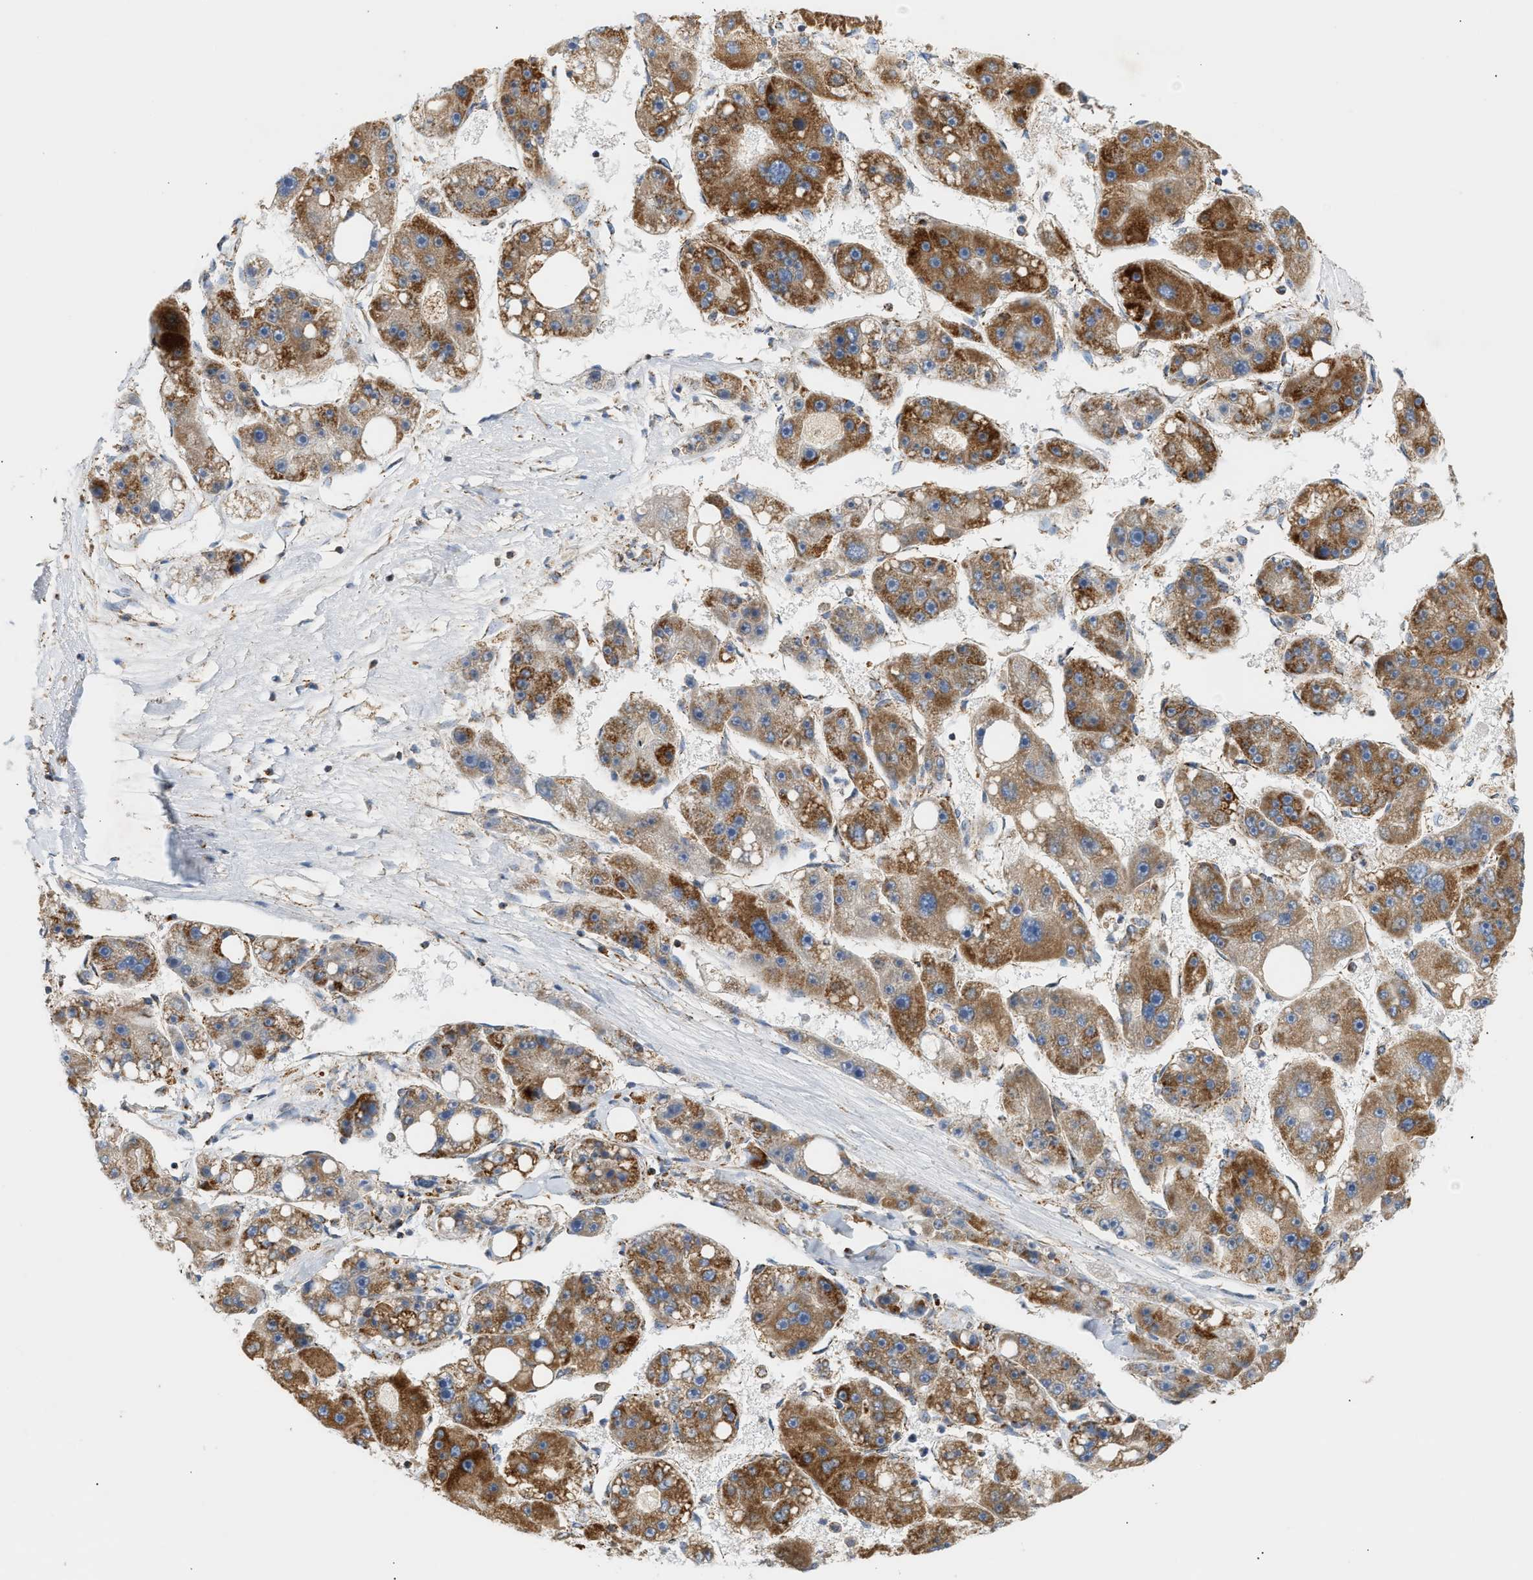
{"staining": {"intensity": "moderate", "quantity": ">75%", "location": "cytoplasmic/membranous"}, "tissue": "liver cancer", "cell_type": "Tumor cells", "image_type": "cancer", "snomed": [{"axis": "morphology", "description": "Carcinoma, Hepatocellular, NOS"}, {"axis": "topography", "description": "Liver"}], "caption": "Brown immunohistochemical staining in liver cancer (hepatocellular carcinoma) exhibits moderate cytoplasmic/membranous expression in about >75% of tumor cells. Nuclei are stained in blue.", "gene": "OGDH", "patient": {"sex": "female", "age": 61}}